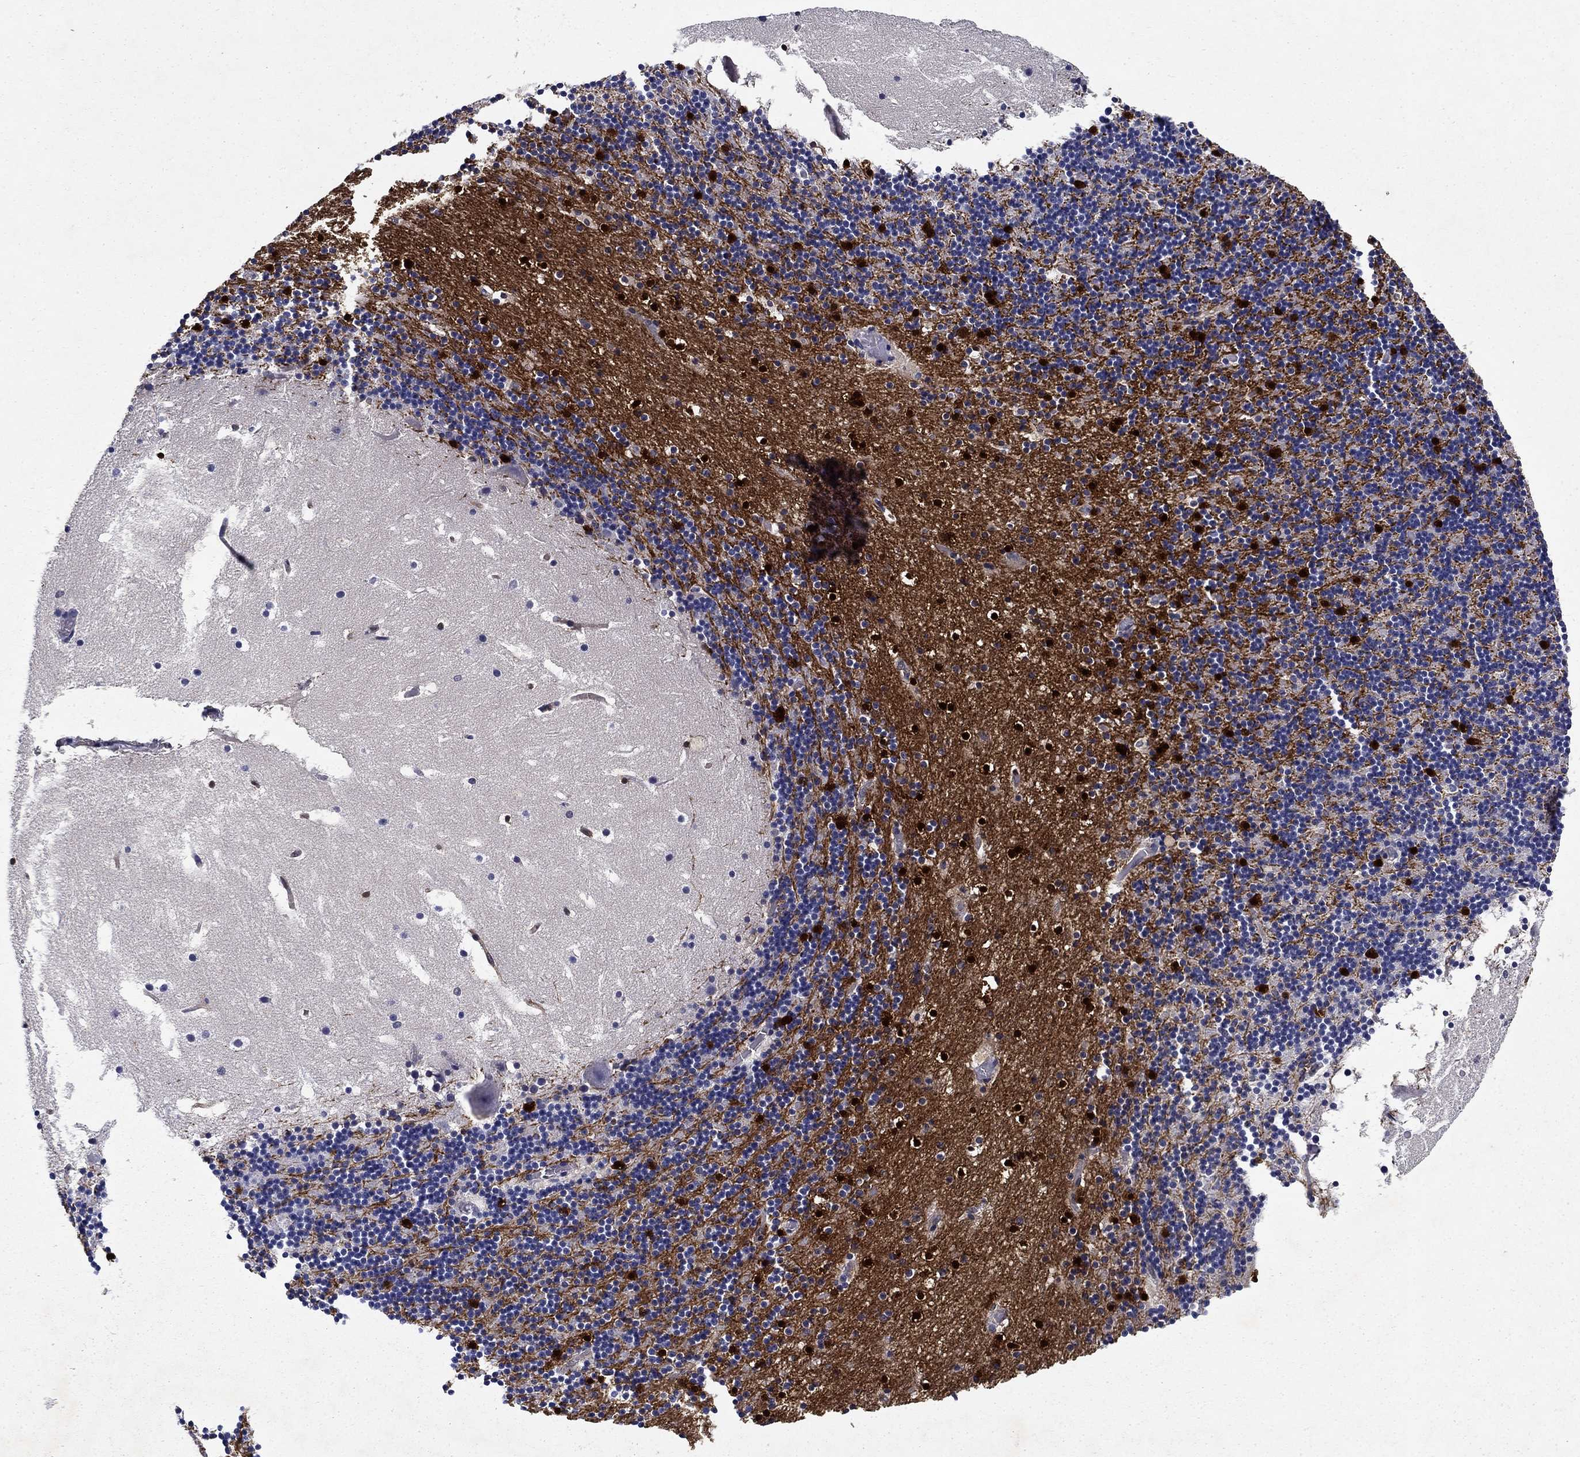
{"staining": {"intensity": "strong", "quantity": "<25%", "location": "cytoplasmic/membranous,nuclear"}, "tissue": "cerebellum", "cell_type": "Cells in granular layer", "image_type": "normal", "snomed": [{"axis": "morphology", "description": "Normal tissue, NOS"}, {"axis": "topography", "description": "Cerebellum"}], "caption": "Cells in granular layer demonstrate medium levels of strong cytoplasmic/membranous,nuclear positivity in approximately <25% of cells in normal human cerebellum.", "gene": "GLTP", "patient": {"sex": "male", "age": 37}}